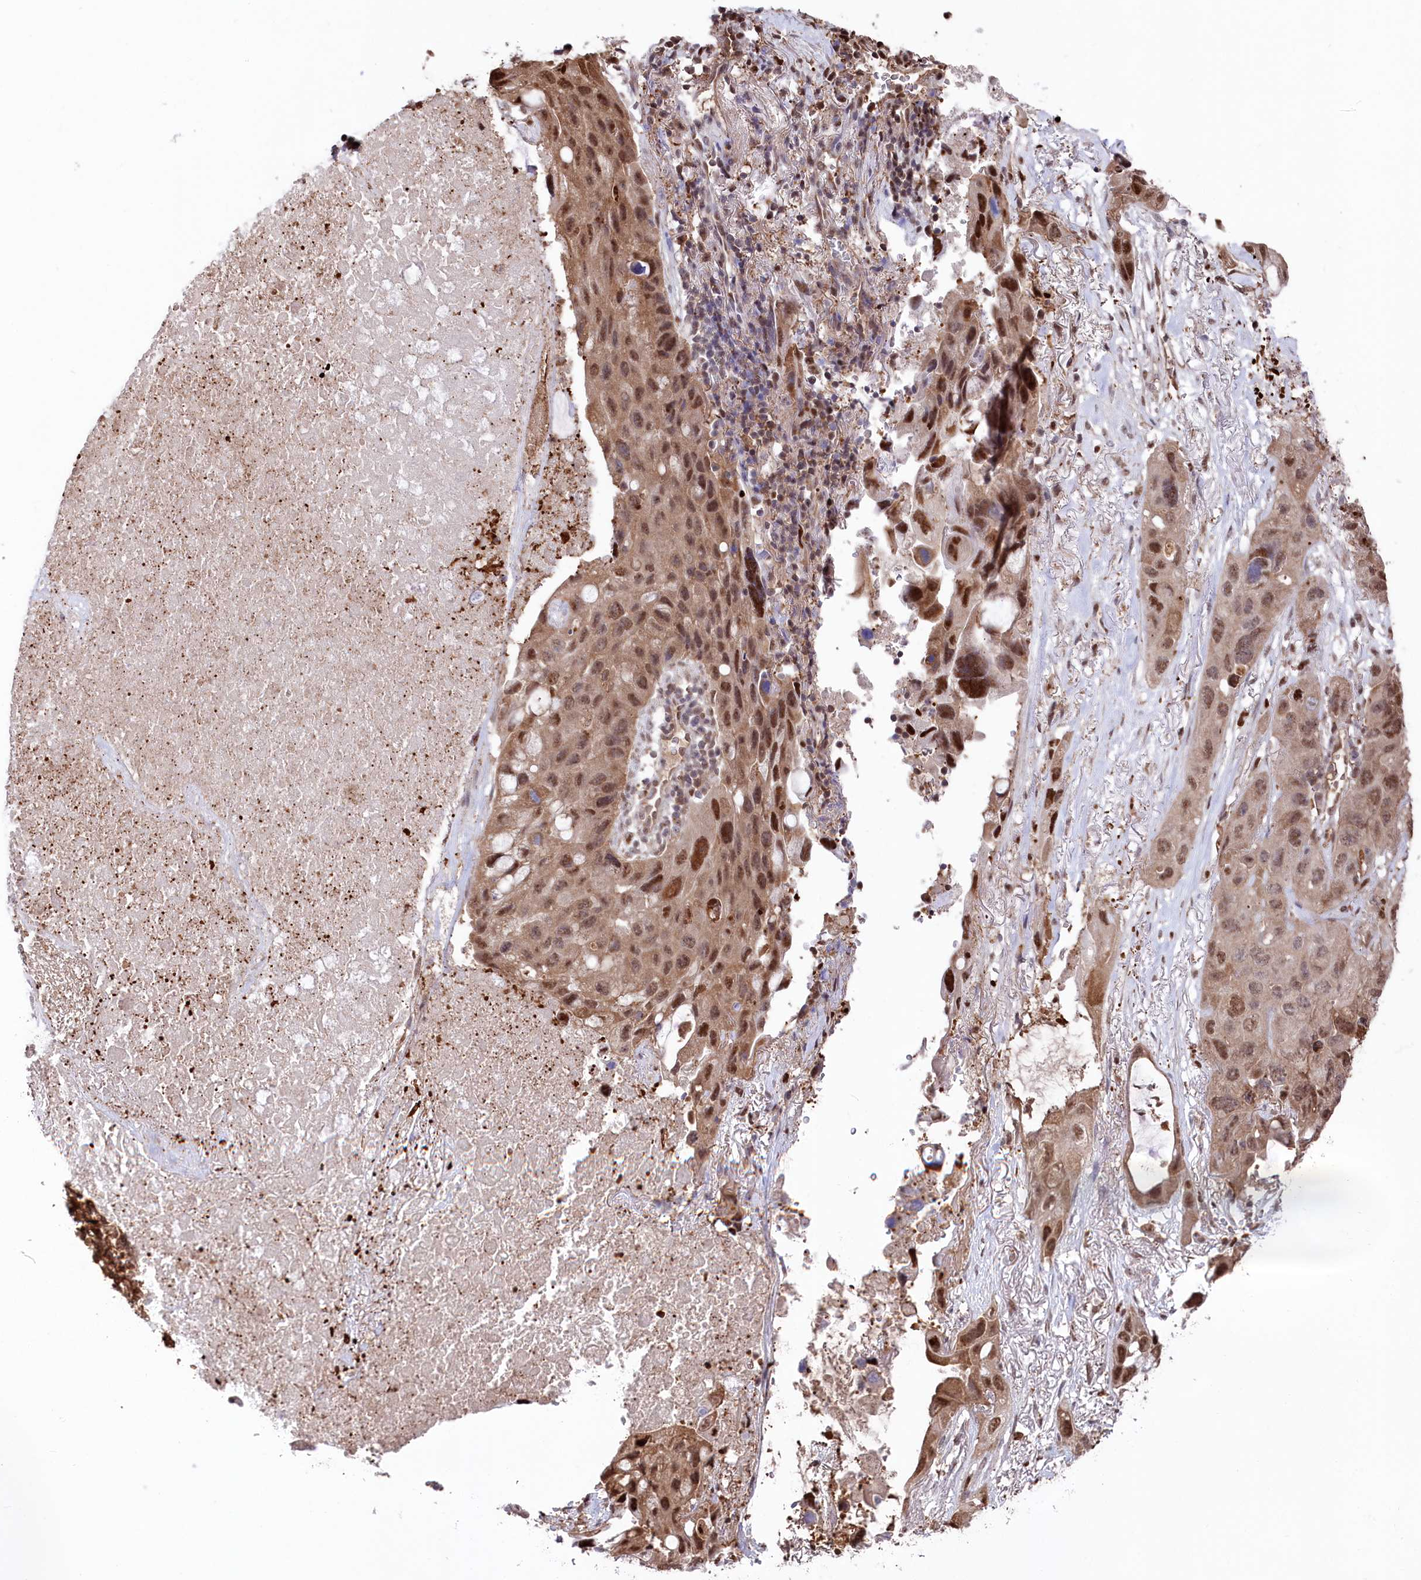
{"staining": {"intensity": "moderate", "quantity": ">75%", "location": "cytoplasmic/membranous,nuclear"}, "tissue": "lung cancer", "cell_type": "Tumor cells", "image_type": "cancer", "snomed": [{"axis": "morphology", "description": "Squamous cell carcinoma, NOS"}, {"axis": "topography", "description": "Lung"}], "caption": "This image exhibits IHC staining of lung cancer (squamous cell carcinoma), with medium moderate cytoplasmic/membranous and nuclear staining in approximately >75% of tumor cells.", "gene": "PSMA1", "patient": {"sex": "female", "age": 73}}